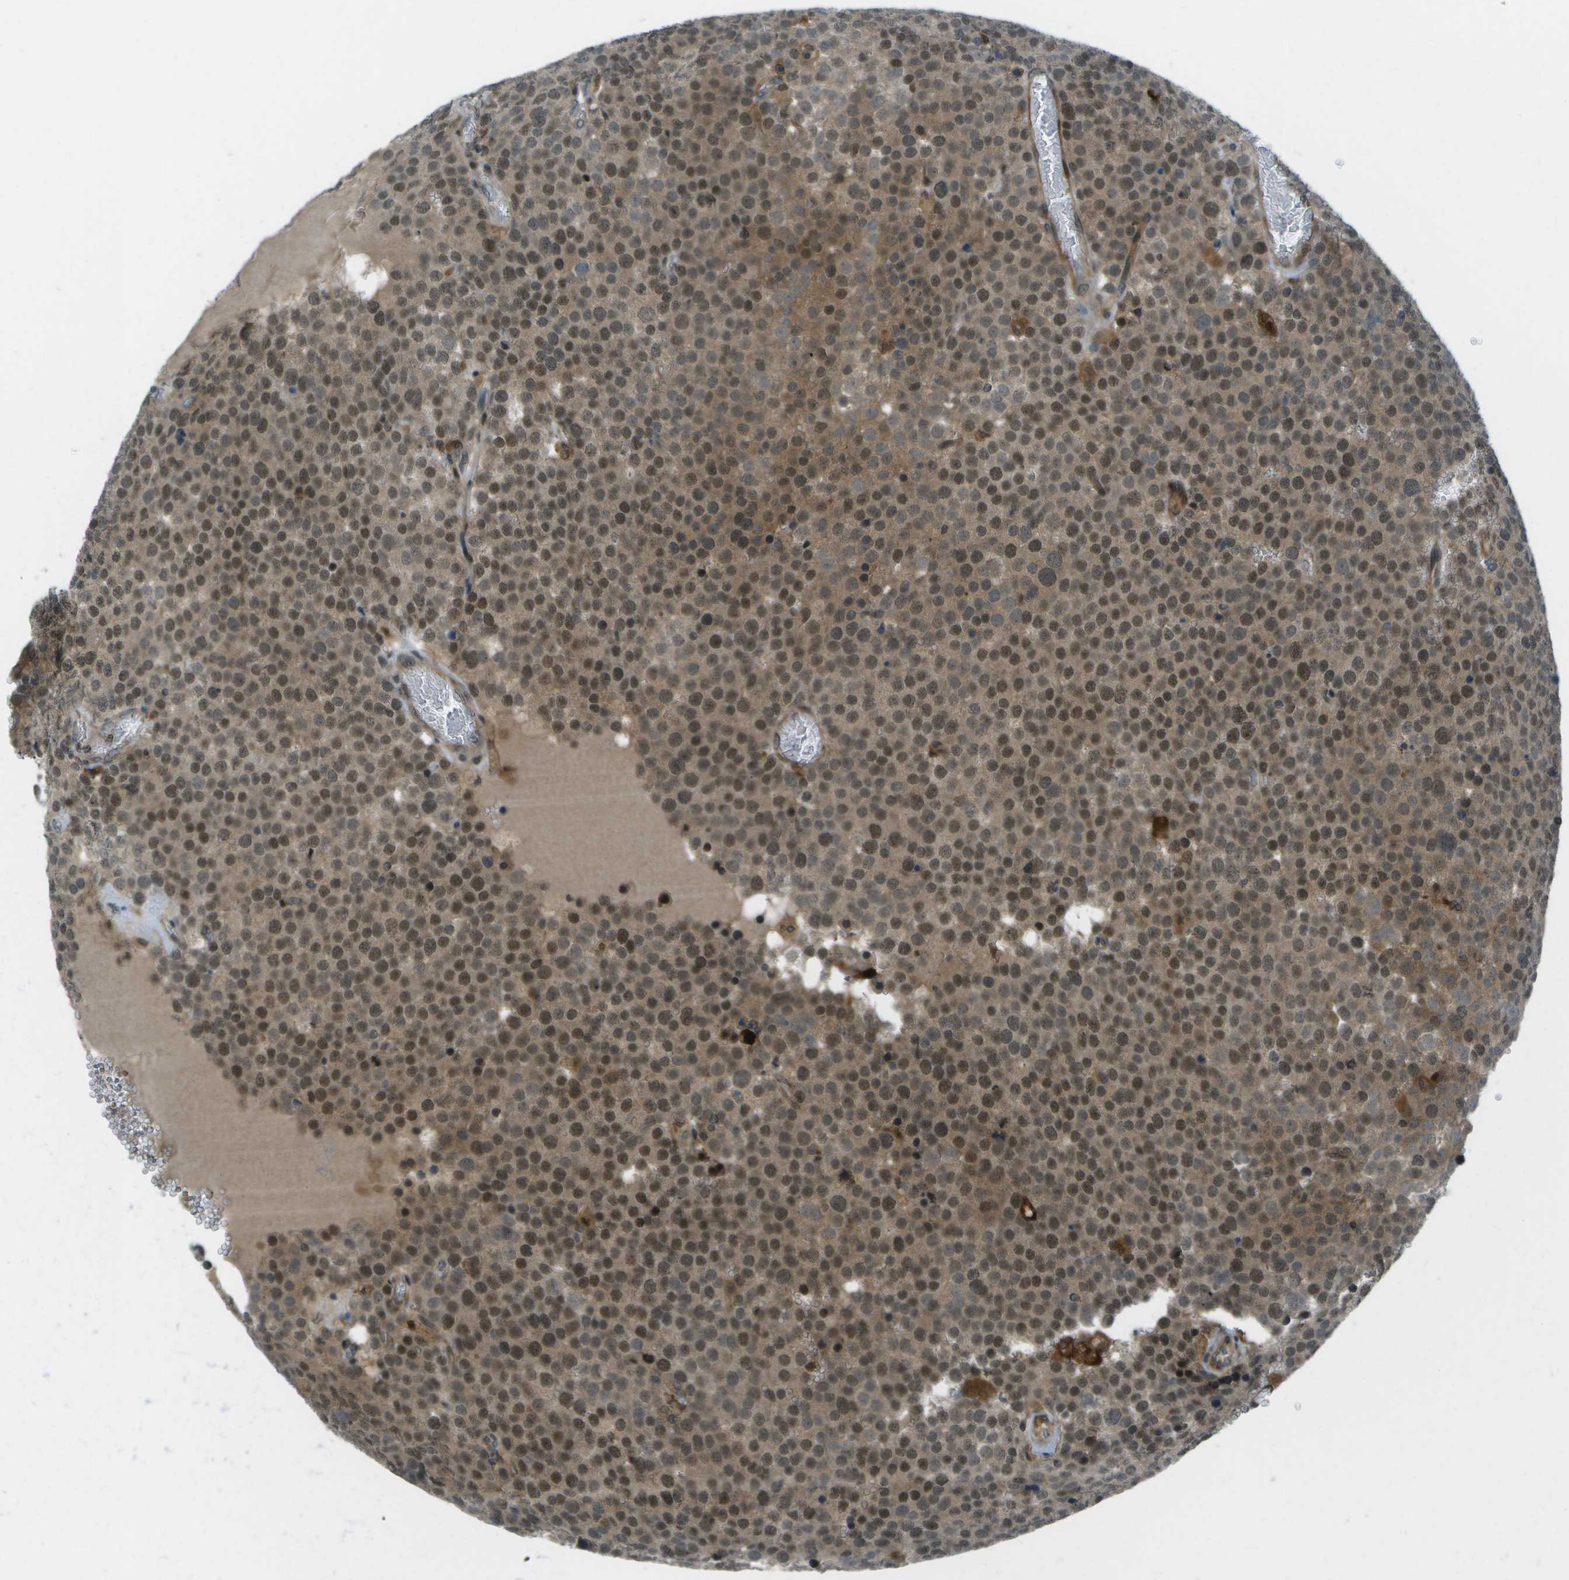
{"staining": {"intensity": "moderate", "quantity": ">75%", "location": "cytoplasmic/membranous,nuclear"}, "tissue": "testis cancer", "cell_type": "Tumor cells", "image_type": "cancer", "snomed": [{"axis": "morphology", "description": "Normal tissue, NOS"}, {"axis": "morphology", "description": "Seminoma, NOS"}, {"axis": "topography", "description": "Testis"}], "caption": "Protein expression analysis of human testis cancer (seminoma) reveals moderate cytoplasmic/membranous and nuclear expression in about >75% of tumor cells.", "gene": "TMEM19", "patient": {"sex": "male", "age": 71}}